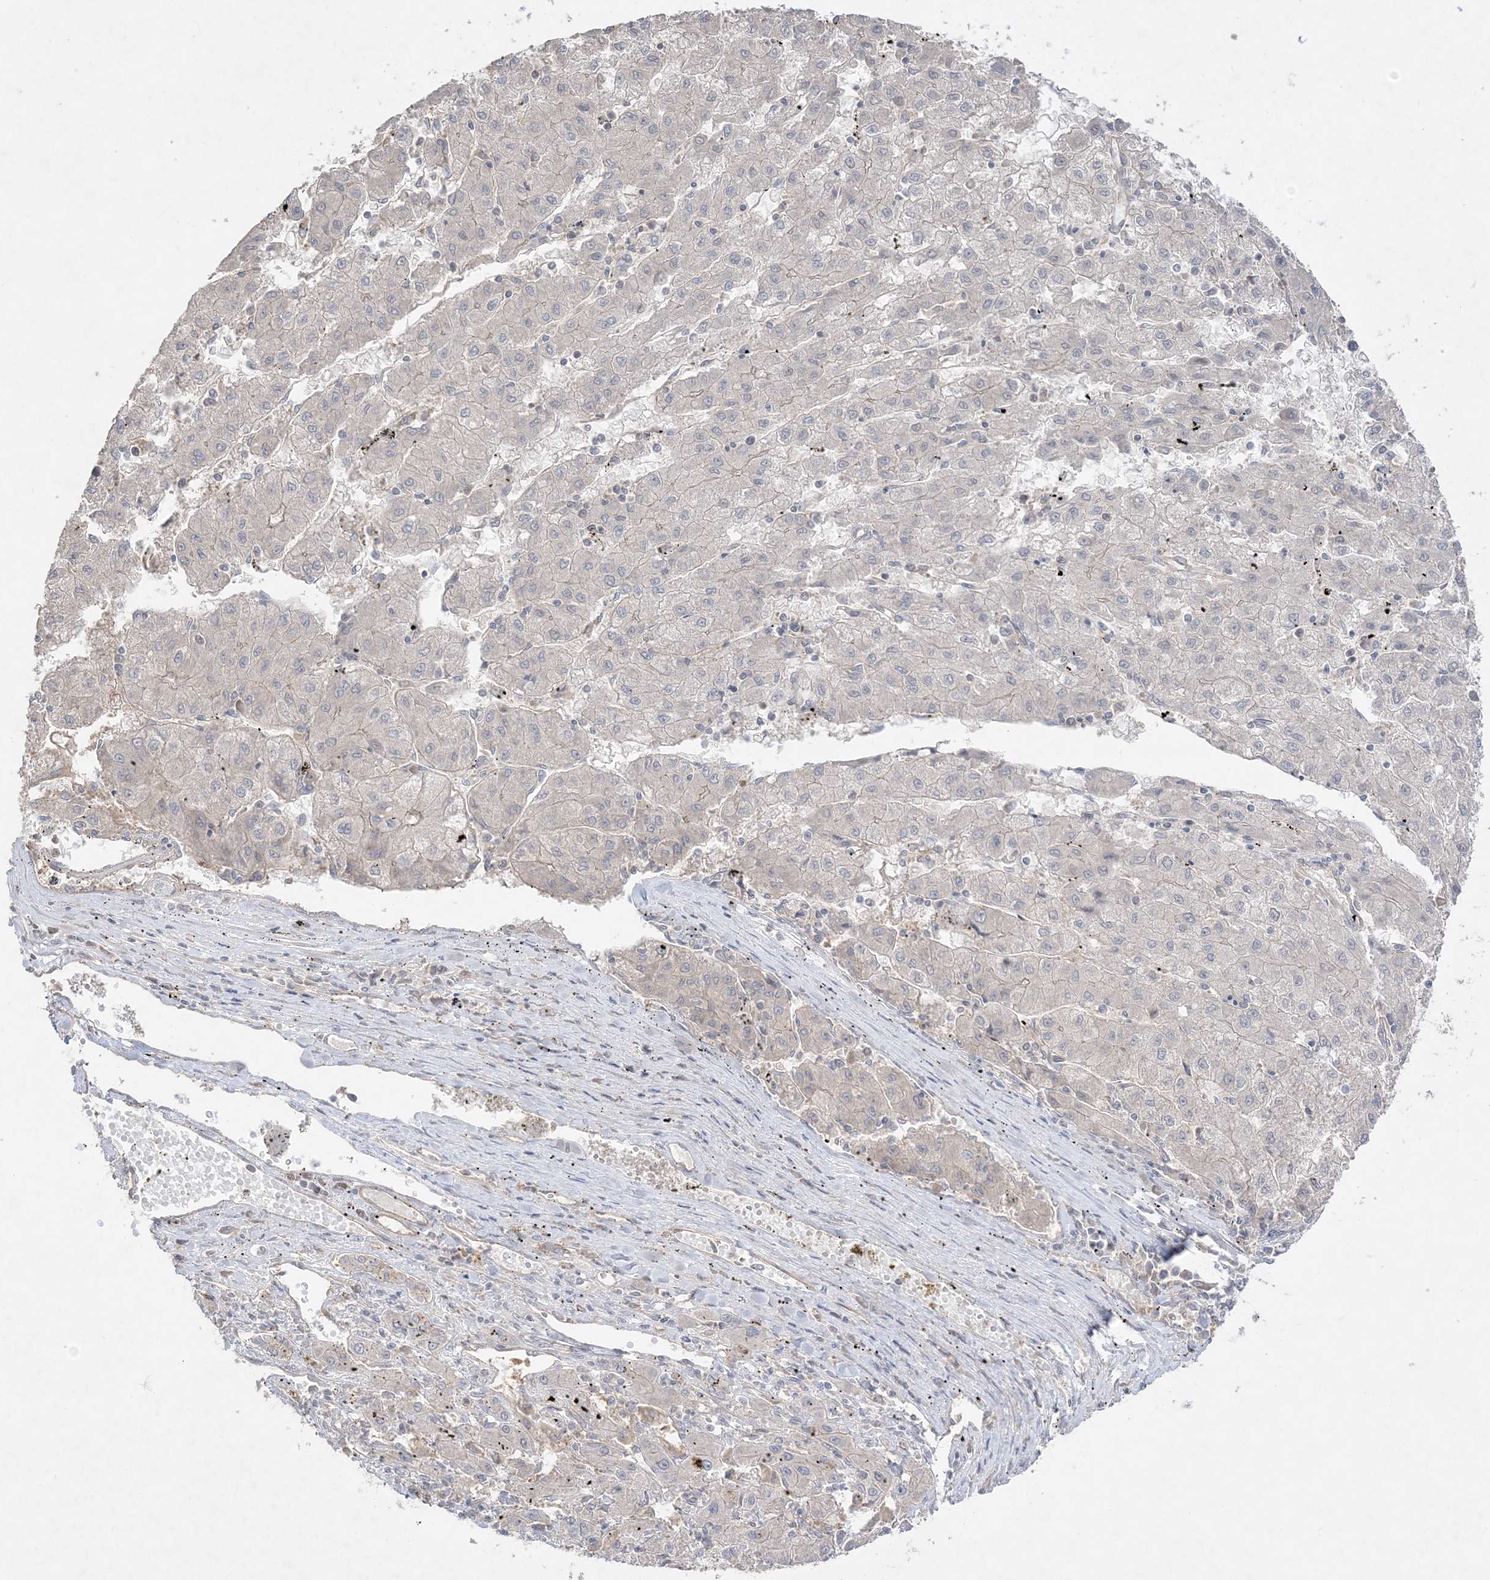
{"staining": {"intensity": "negative", "quantity": "none", "location": "none"}, "tissue": "liver cancer", "cell_type": "Tumor cells", "image_type": "cancer", "snomed": [{"axis": "morphology", "description": "Carcinoma, Hepatocellular, NOS"}, {"axis": "topography", "description": "Liver"}], "caption": "An image of human liver cancer (hepatocellular carcinoma) is negative for staining in tumor cells.", "gene": "SH3BP4", "patient": {"sex": "male", "age": 72}}